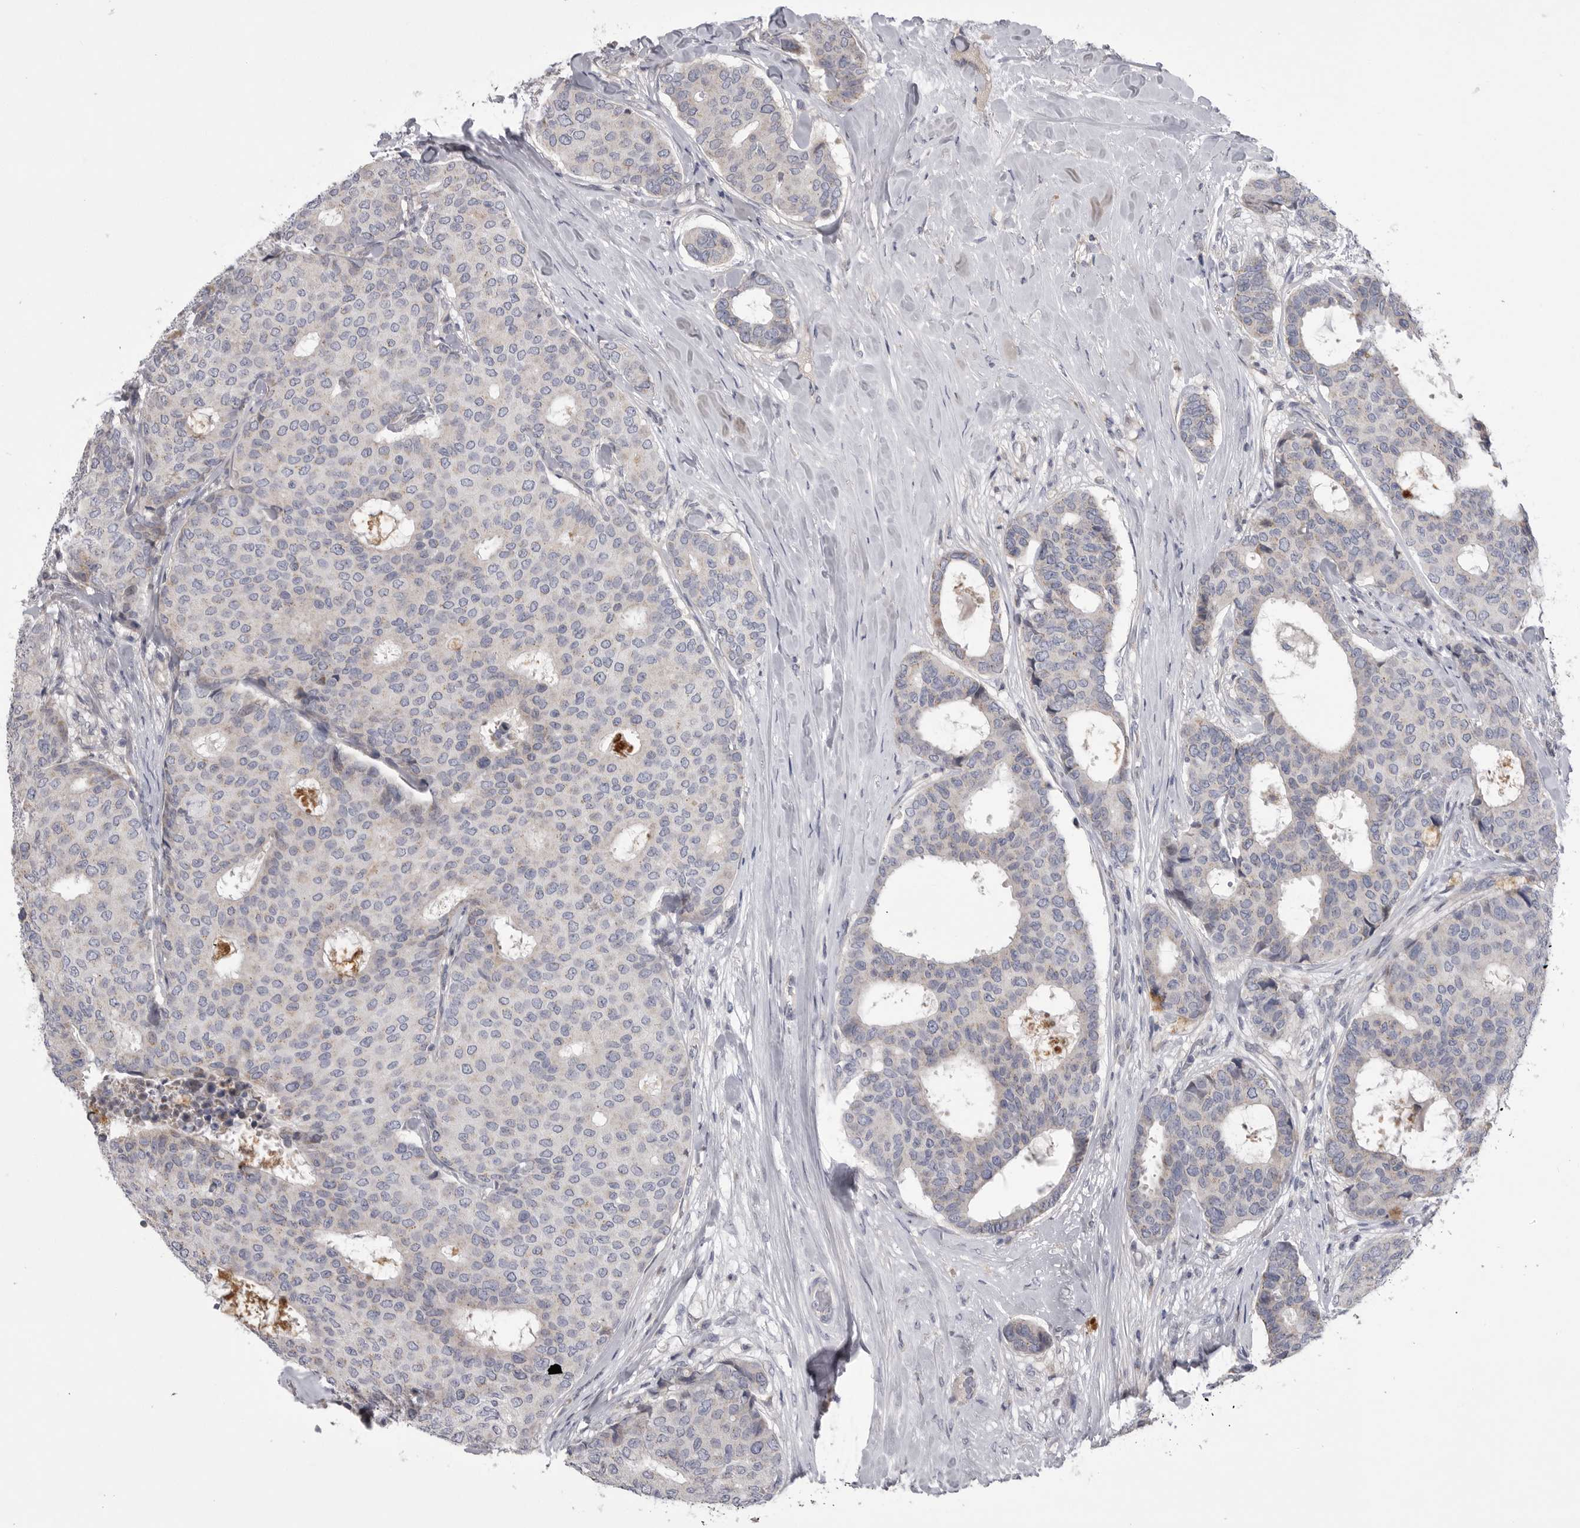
{"staining": {"intensity": "negative", "quantity": "none", "location": "none"}, "tissue": "breast cancer", "cell_type": "Tumor cells", "image_type": "cancer", "snomed": [{"axis": "morphology", "description": "Duct carcinoma"}, {"axis": "topography", "description": "Breast"}], "caption": "This photomicrograph is of infiltrating ductal carcinoma (breast) stained with IHC to label a protein in brown with the nuclei are counter-stained blue. There is no positivity in tumor cells.", "gene": "CRP", "patient": {"sex": "female", "age": 75}}